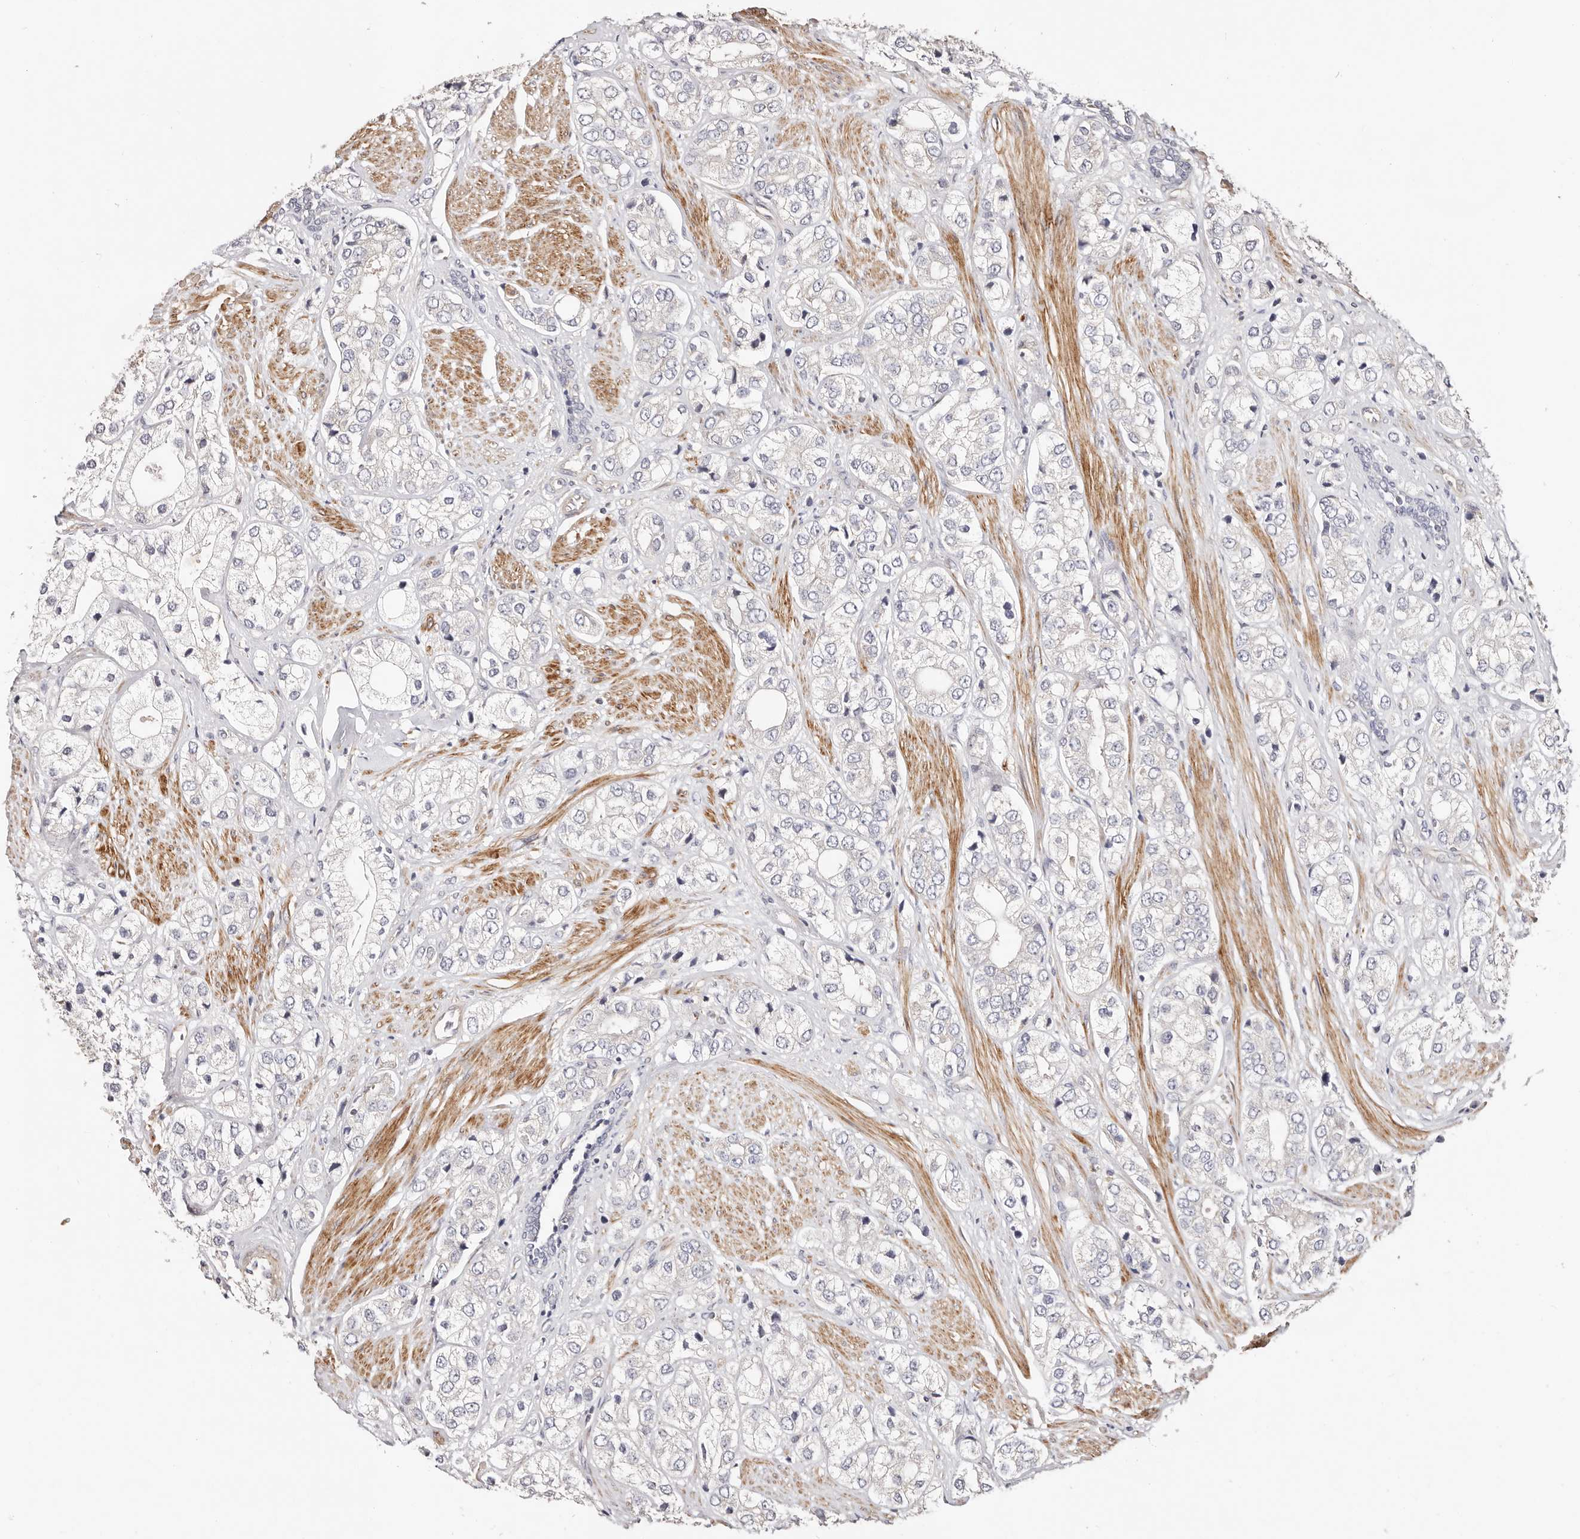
{"staining": {"intensity": "negative", "quantity": "none", "location": "none"}, "tissue": "prostate cancer", "cell_type": "Tumor cells", "image_type": "cancer", "snomed": [{"axis": "morphology", "description": "Adenocarcinoma, High grade"}, {"axis": "topography", "description": "Prostate"}], "caption": "Immunohistochemistry (IHC) micrograph of prostate cancer stained for a protein (brown), which reveals no expression in tumor cells.", "gene": "MAPK1", "patient": {"sex": "male", "age": 50}}